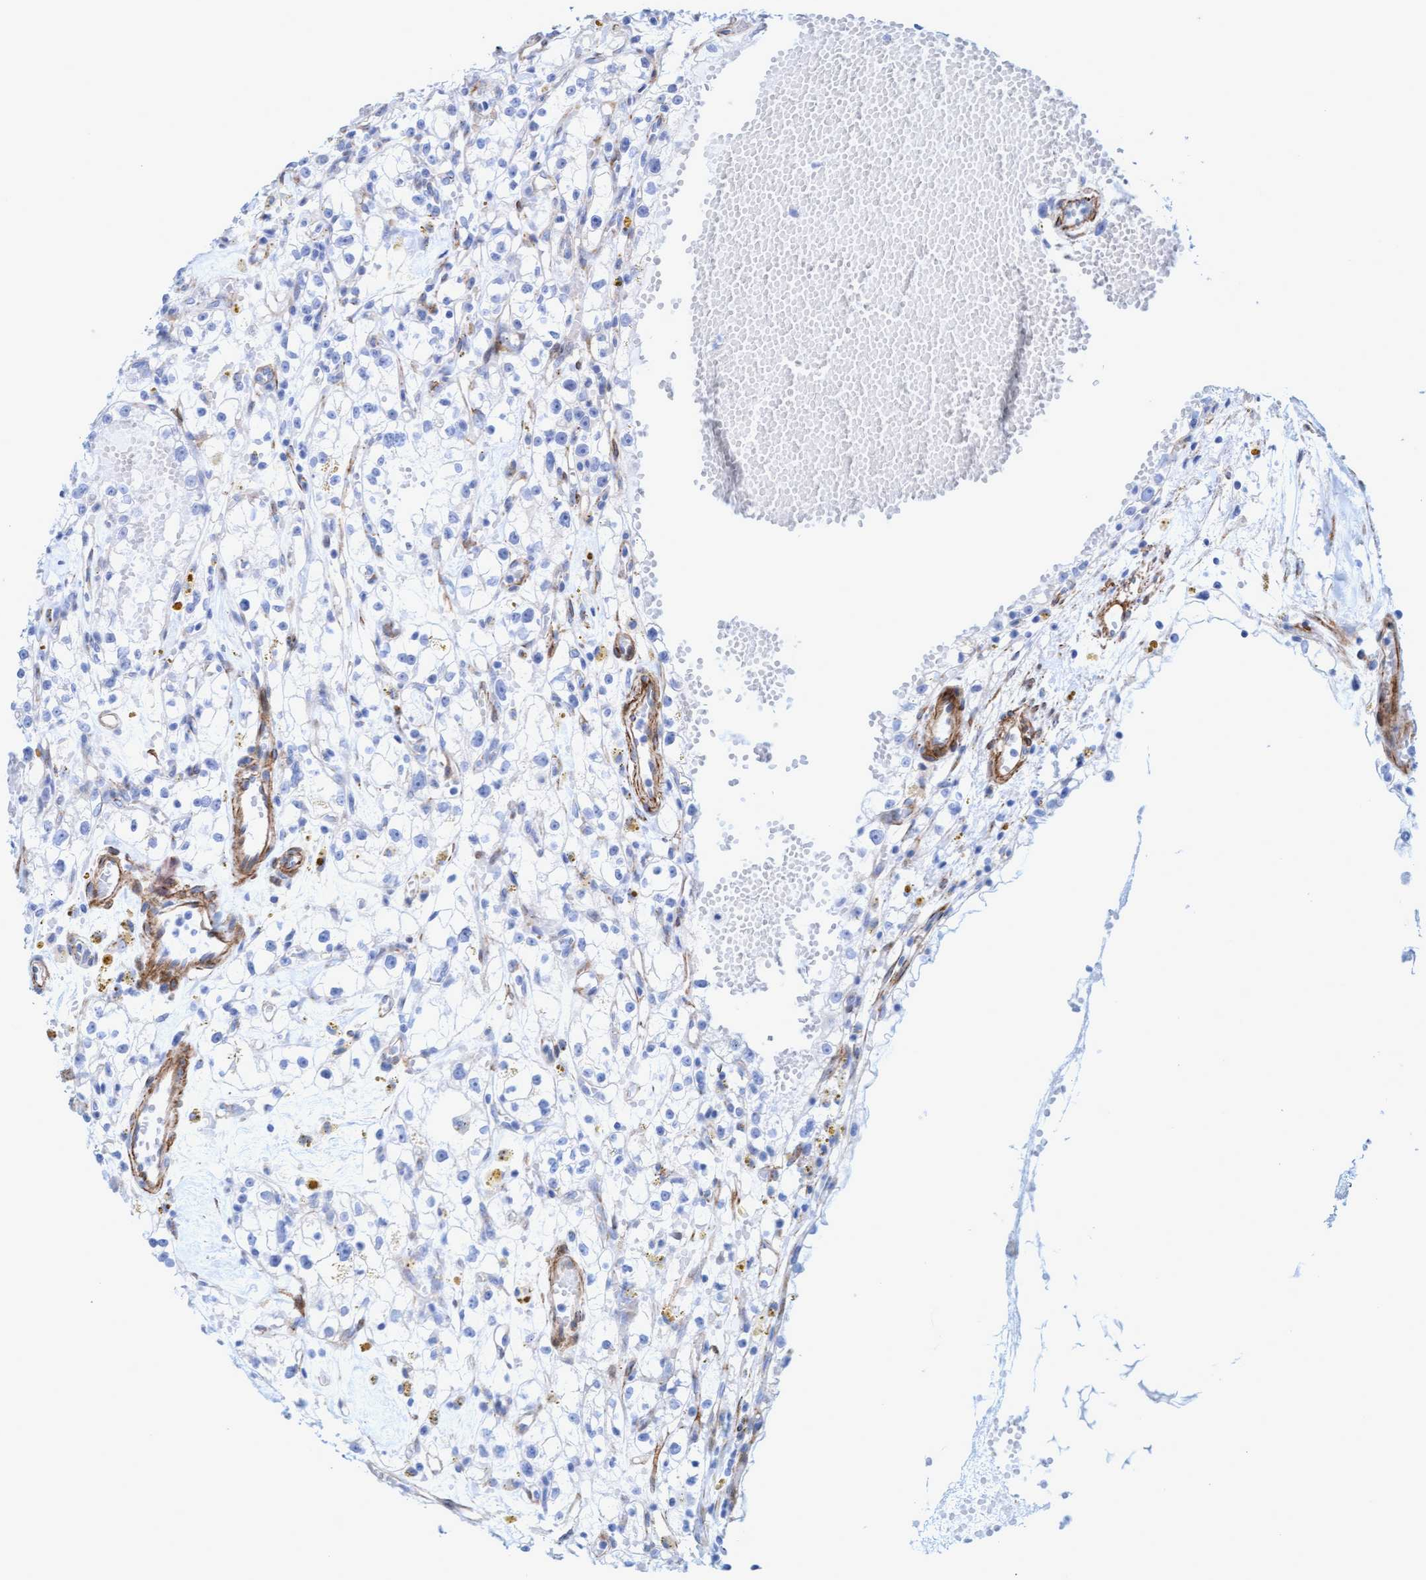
{"staining": {"intensity": "negative", "quantity": "none", "location": "none"}, "tissue": "renal cancer", "cell_type": "Tumor cells", "image_type": "cancer", "snomed": [{"axis": "morphology", "description": "Adenocarcinoma, NOS"}, {"axis": "topography", "description": "Kidney"}], "caption": "This is an IHC histopathology image of renal cancer. There is no positivity in tumor cells.", "gene": "MTFR1", "patient": {"sex": "male", "age": 56}}